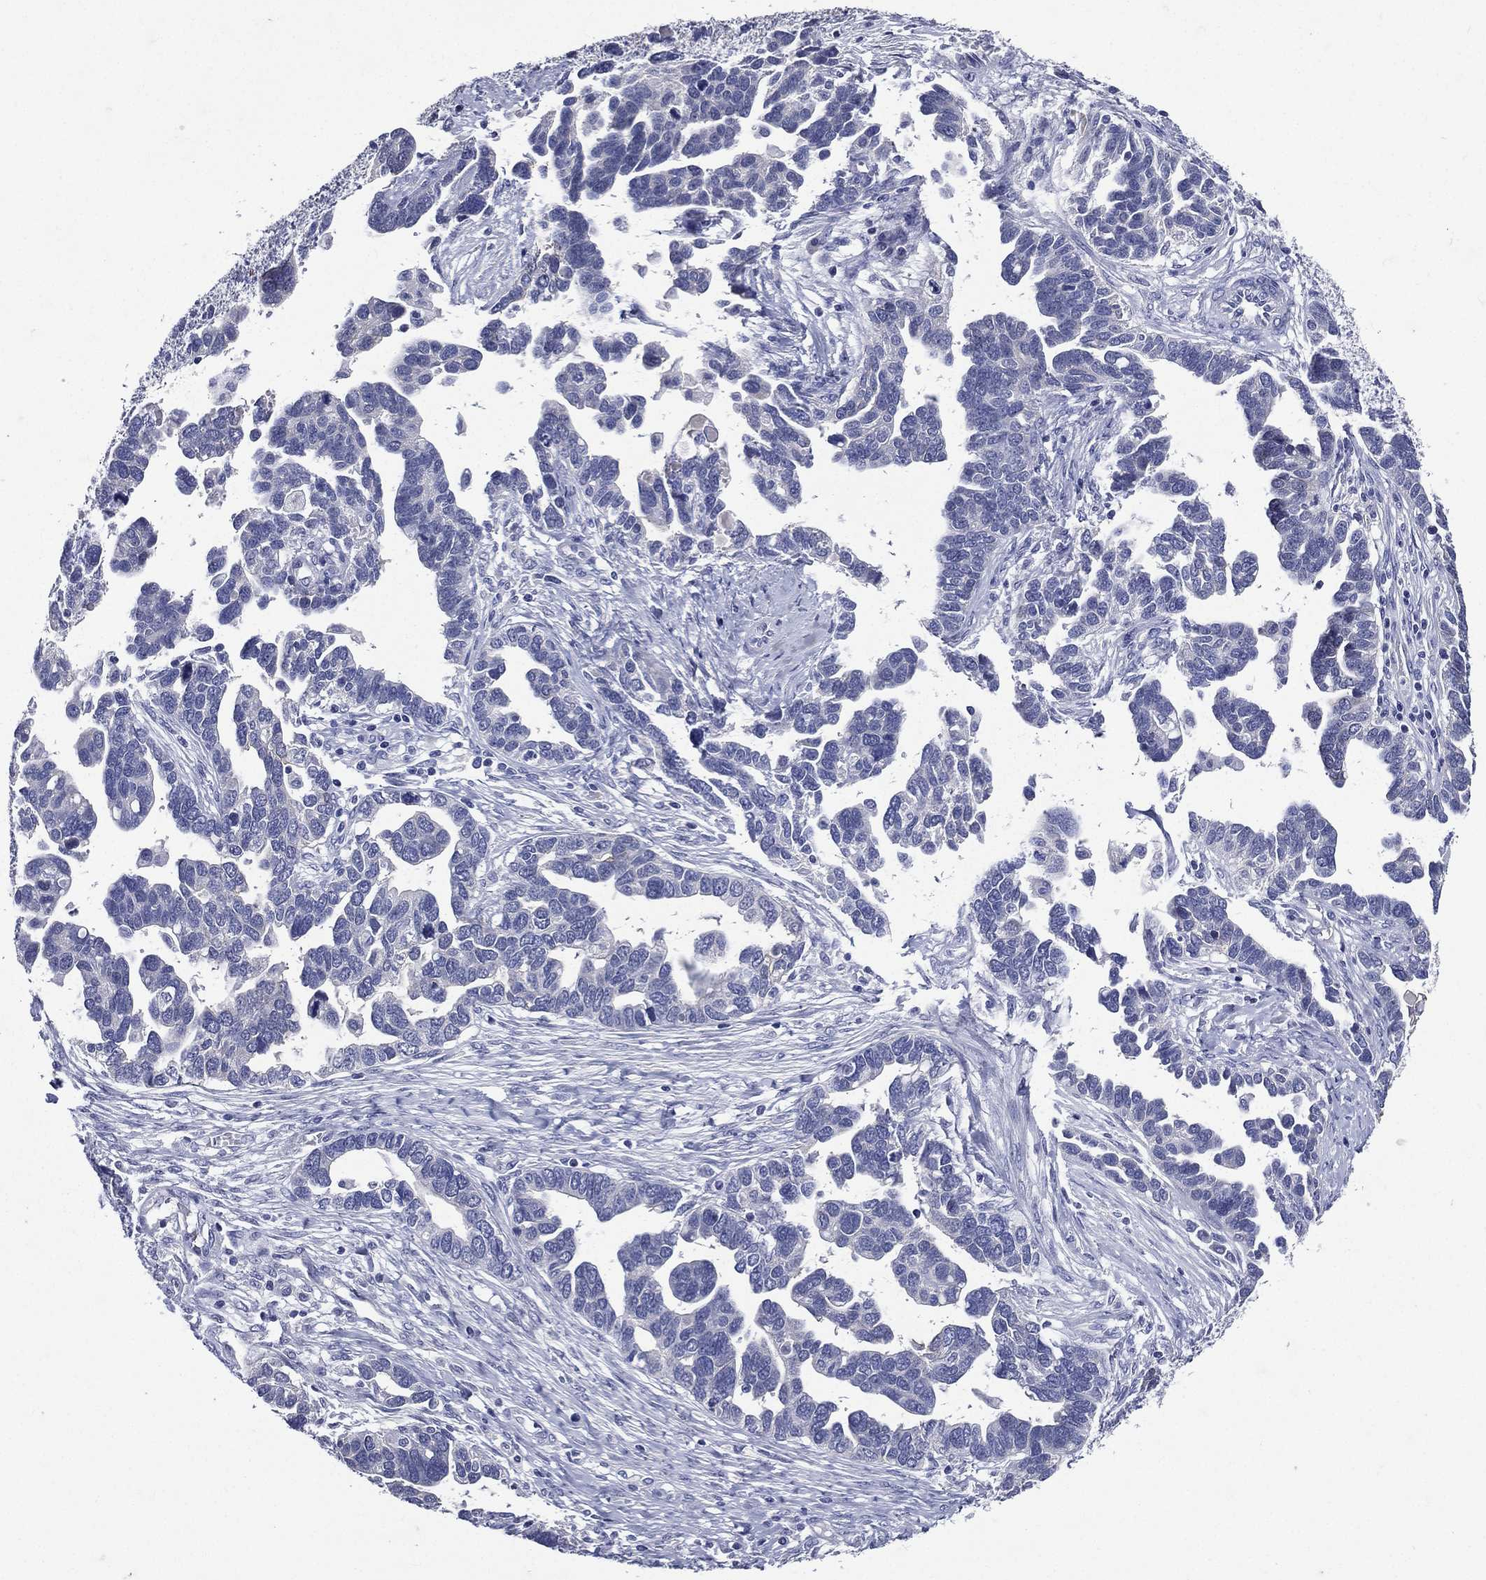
{"staining": {"intensity": "negative", "quantity": "none", "location": "none"}, "tissue": "ovarian cancer", "cell_type": "Tumor cells", "image_type": "cancer", "snomed": [{"axis": "morphology", "description": "Cystadenocarcinoma, serous, NOS"}, {"axis": "topography", "description": "Ovary"}], "caption": "The photomicrograph reveals no significant expression in tumor cells of ovarian cancer.", "gene": "TGM1", "patient": {"sex": "female", "age": 54}}